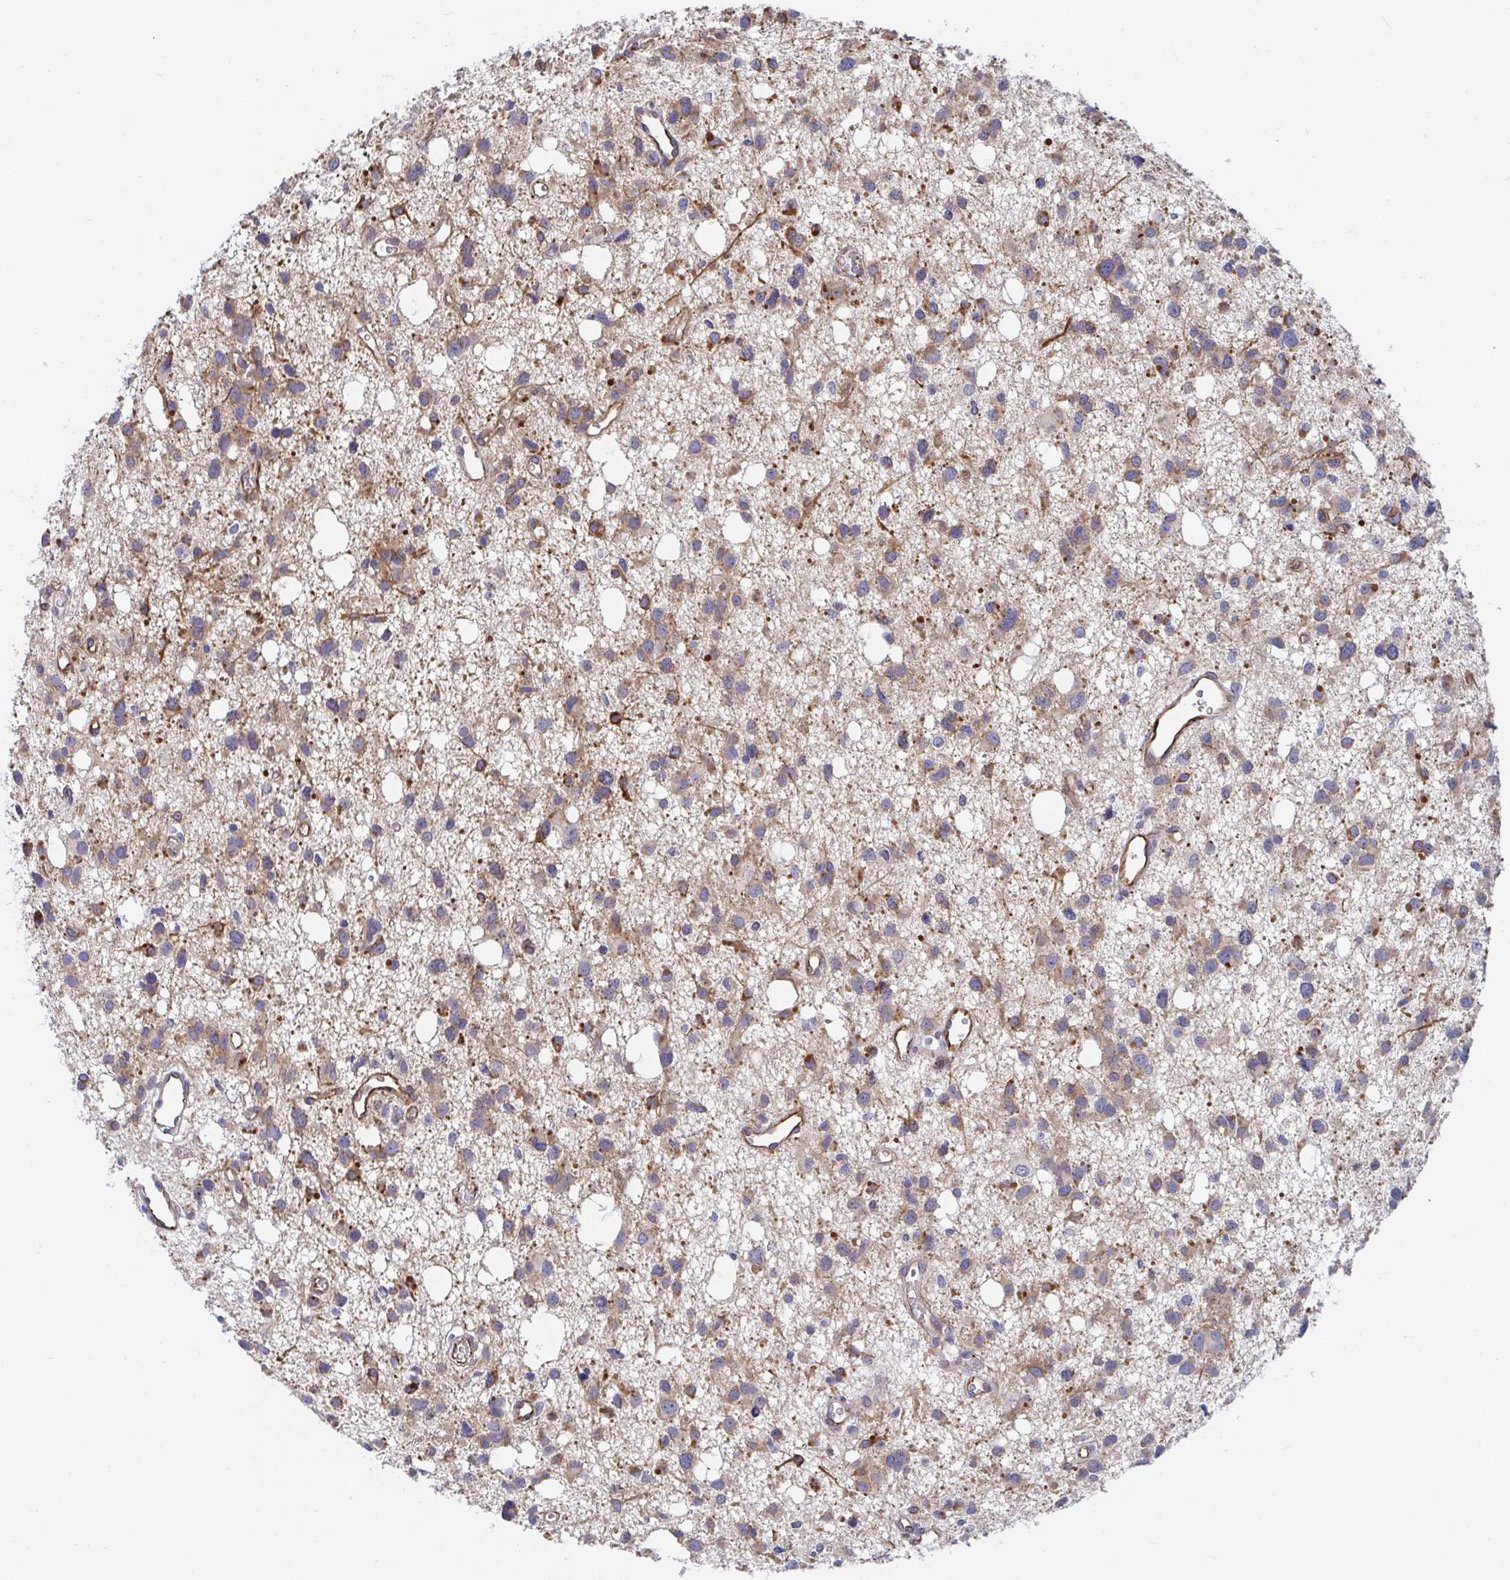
{"staining": {"intensity": "moderate", "quantity": ">75%", "location": "cytoplasmic/membranous"}, "tissue": "glioma", "cell_type": "Tumor cells", "image_type": "cancer", "snomed": [{"axis": "morphology", "description": "Glioma, malignant, High grade"}, {"axis": "topography", "description": "Brain"}], "caption": "IHC micrograph of glioma stained for a protein (brown), which displays medium levels of moderate cytoplasmic/membranous expression in about >75% of tumor cells.", "gene": "EIF1AD", "patient": {"sex": "male", "age": 23}}